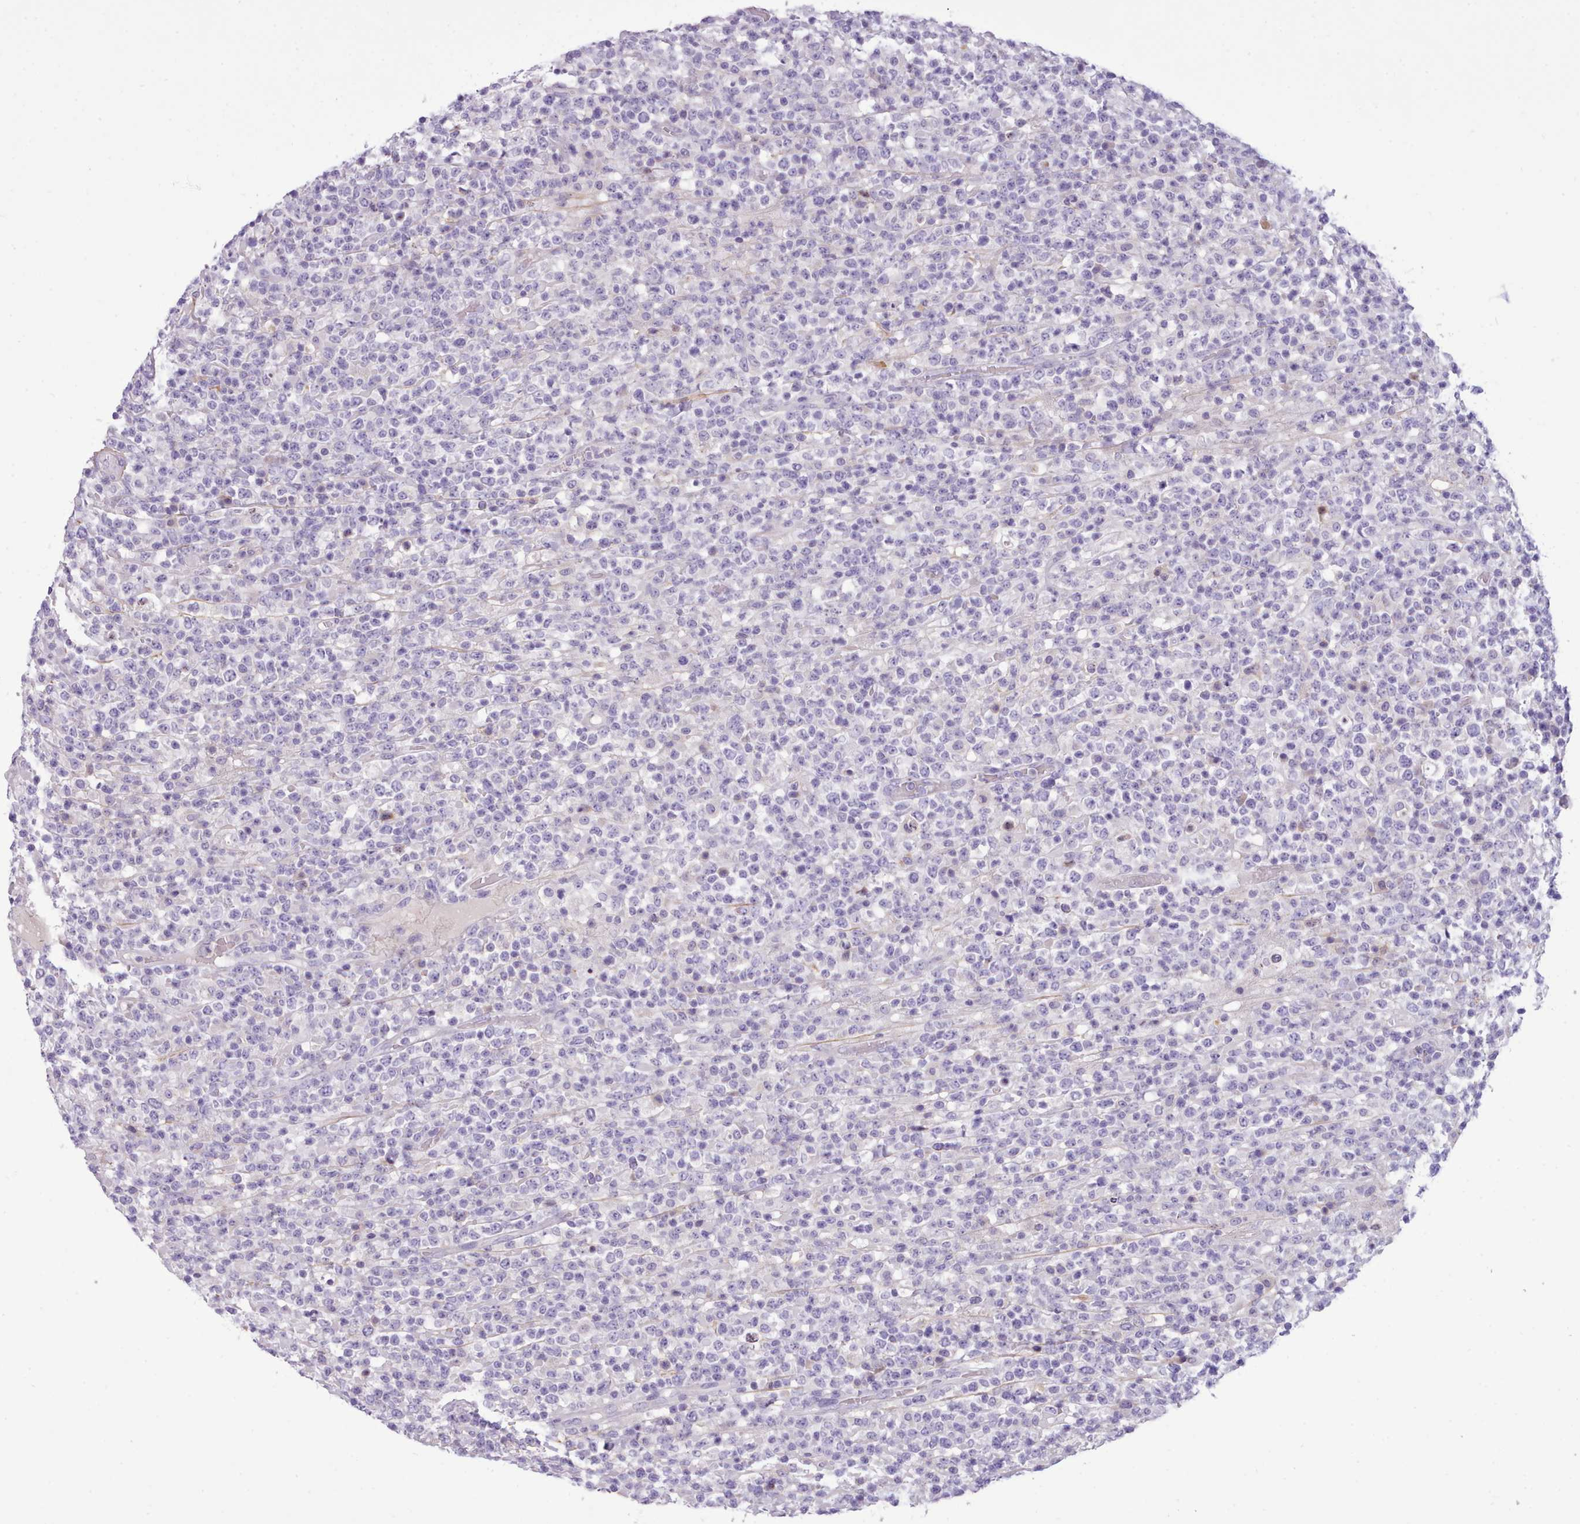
{"staining": {"intensity": "negative", "quantity": "none", "location": "none"}, "tissue": "lymphoma", "cell_type": "Tumor cells", "image_type": "cancer", "snomed": [{"axis": "morphology", "description": "Malignant lymphoma, non-Hodgkin's type, High grade"}, {"axis": "topography", "description": "Colon"}], "caption": "The IHC photomicrograph has no significant staining in tumor cells of lymphoma tissue.", "gene": "CYP2A13", "patient": {"sex": "female", "age": 53}}